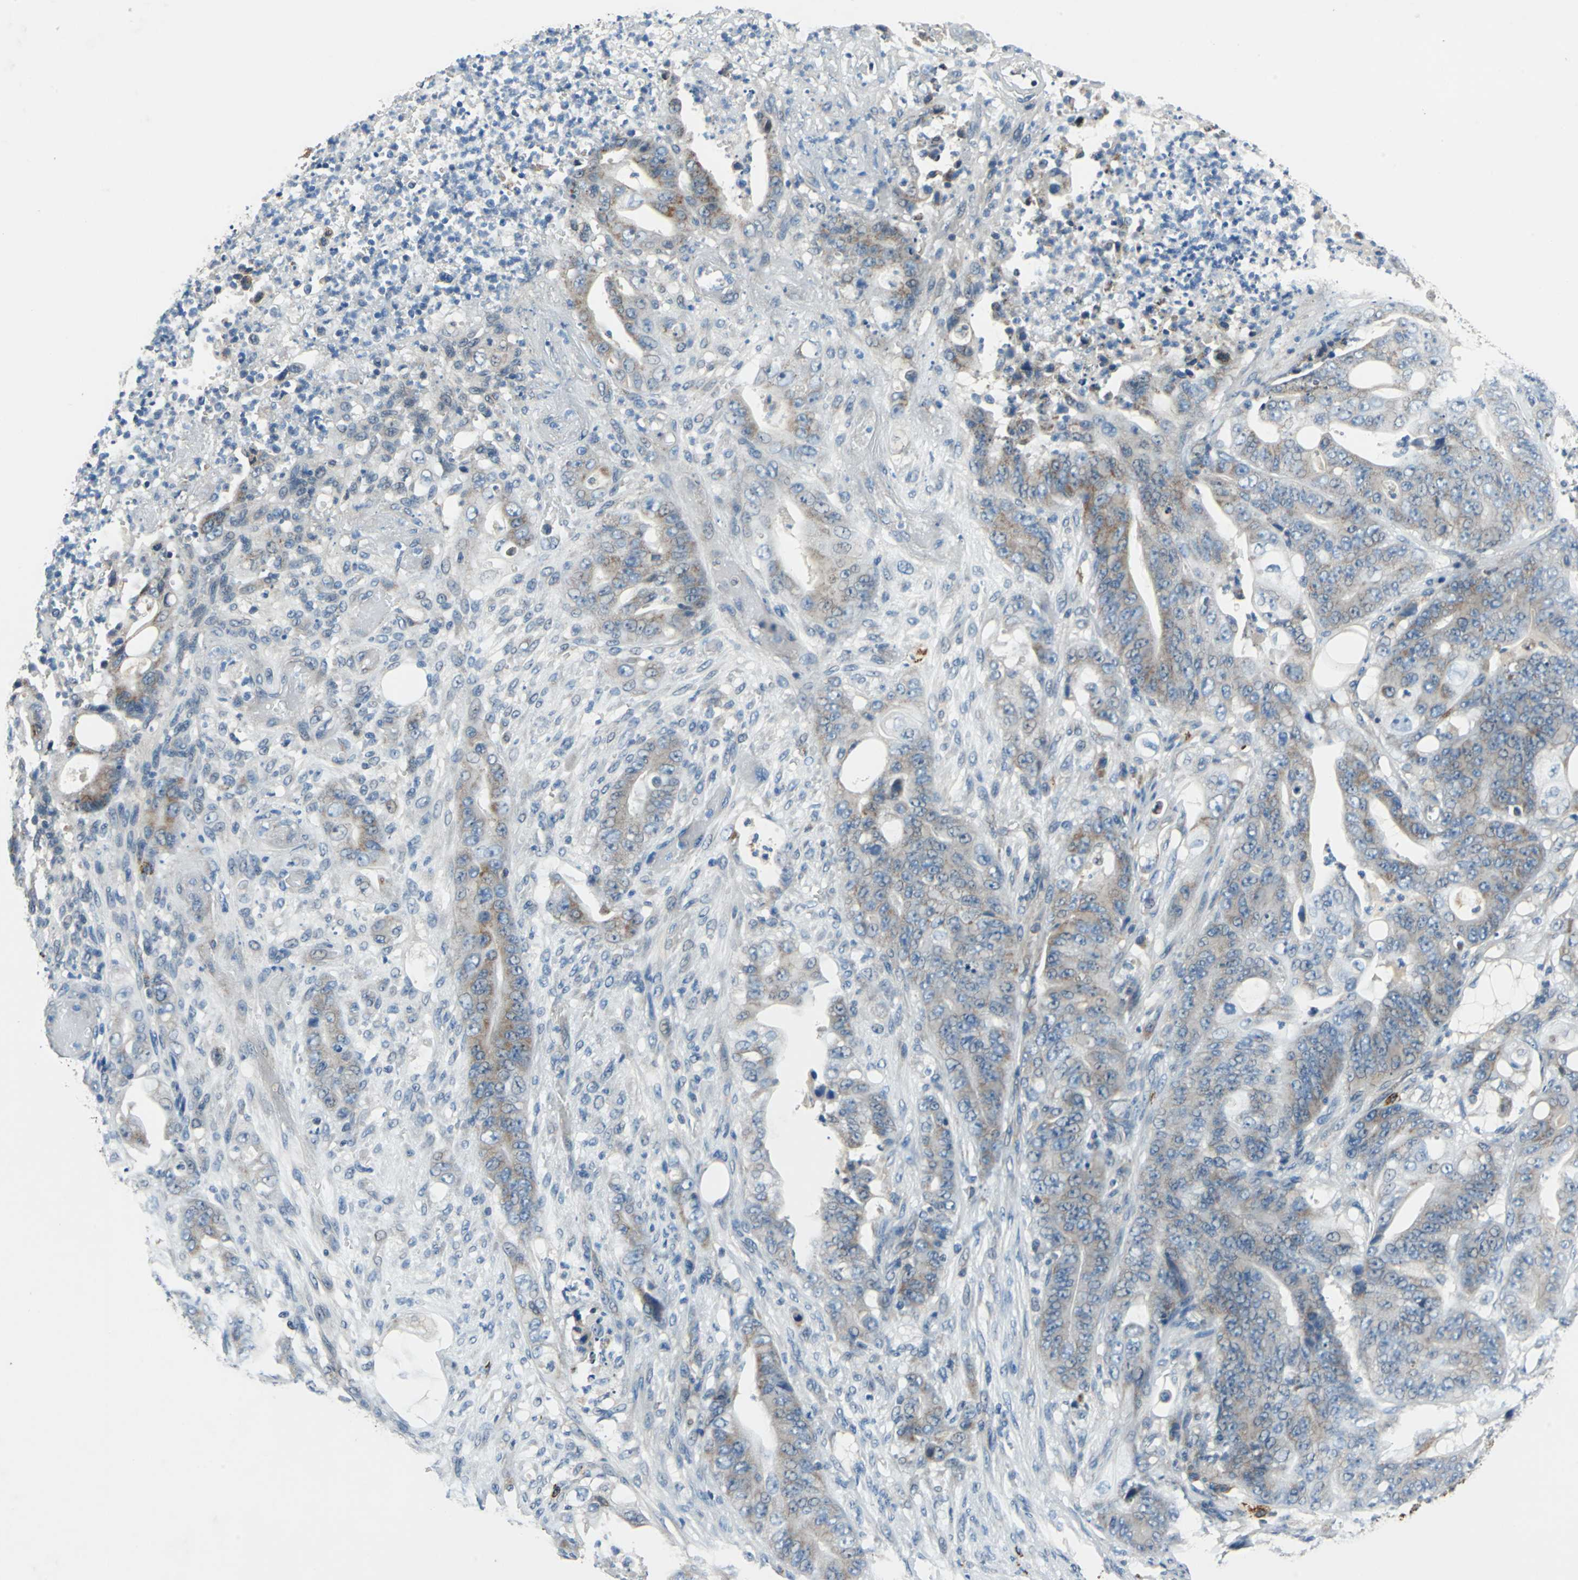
{"staining": {"intensity": "weak", "quantity": "25%-75%", "location": "cytoplasmic/membranous"}, "tissue": "stomach cancer", "cell_type": "Tumor cells", "image_type": "cancer", "snomed": [{"axis": "morphology", "description": "Adenocarcinoma, NOS"}, {"axis": "topography", "description": "Stomach"}], "caption": "DAB (3,3'-diaminobenzidine) immunohistochemical staining of human stomach cancer shows weak cytoplasmic/membranous protein expression in approximately 25%-75% of tumor cells.", "gene": "SLC19A2", "patient": {"sex": "female", "age": 73}}